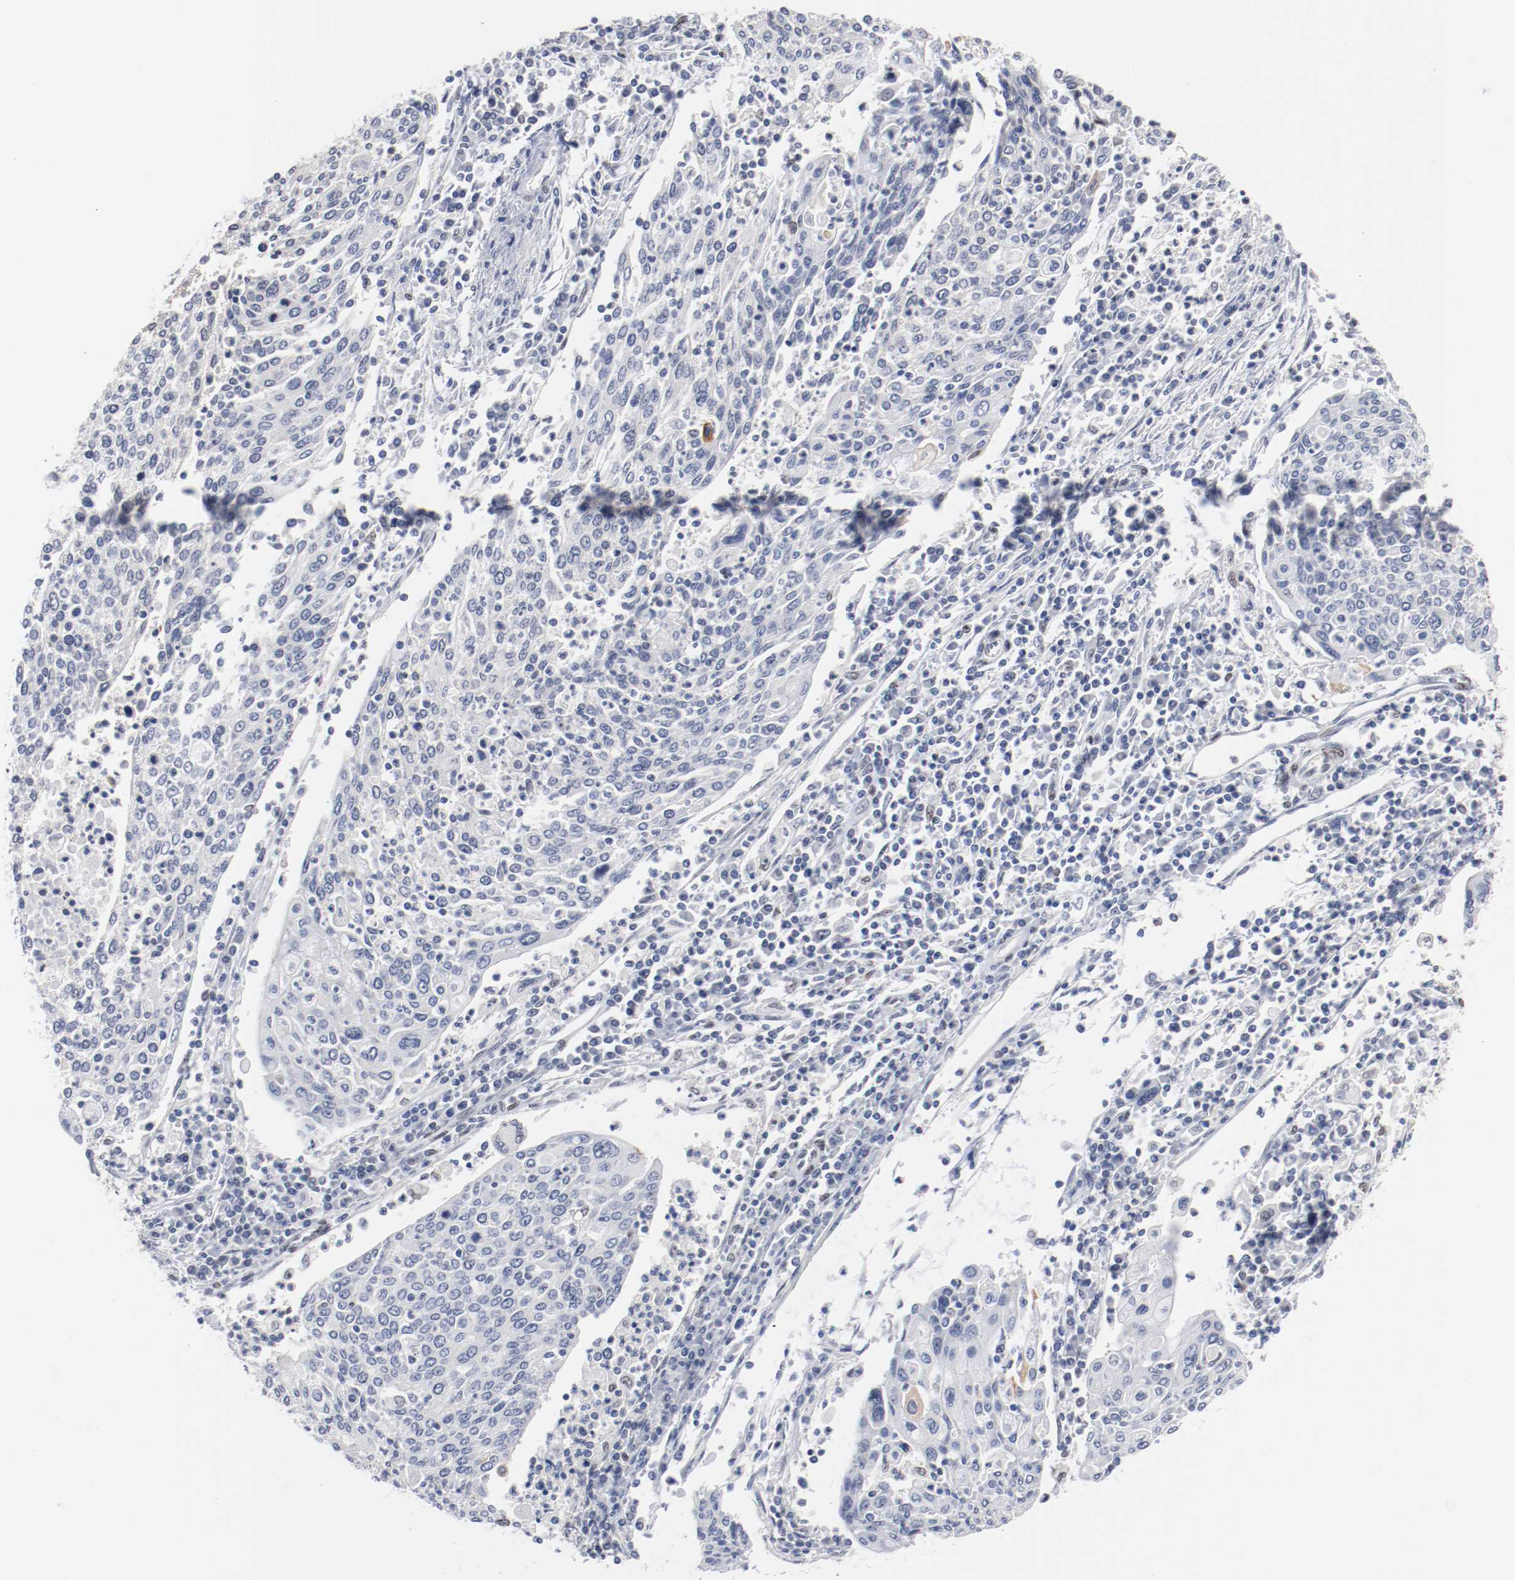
{"staining": {"intensity": "negative", "quantity": "none", "location": "none"}, "tissue": "cervical cancer", "cell_type": "Tumor cells", "image_type": "cancer", "snomed": [{"axis": "morphology", "description": "Squamous cell carcinoma, NOS"}, {"axis": "topography", "description": "Cervix"}], "caption": "A photomicrograph of human squamous cell carcinoma (cervical) is negative for staining in tumor cells.", "gene": "ZEB2", "patient": {"sex": "female", "age": 40}}